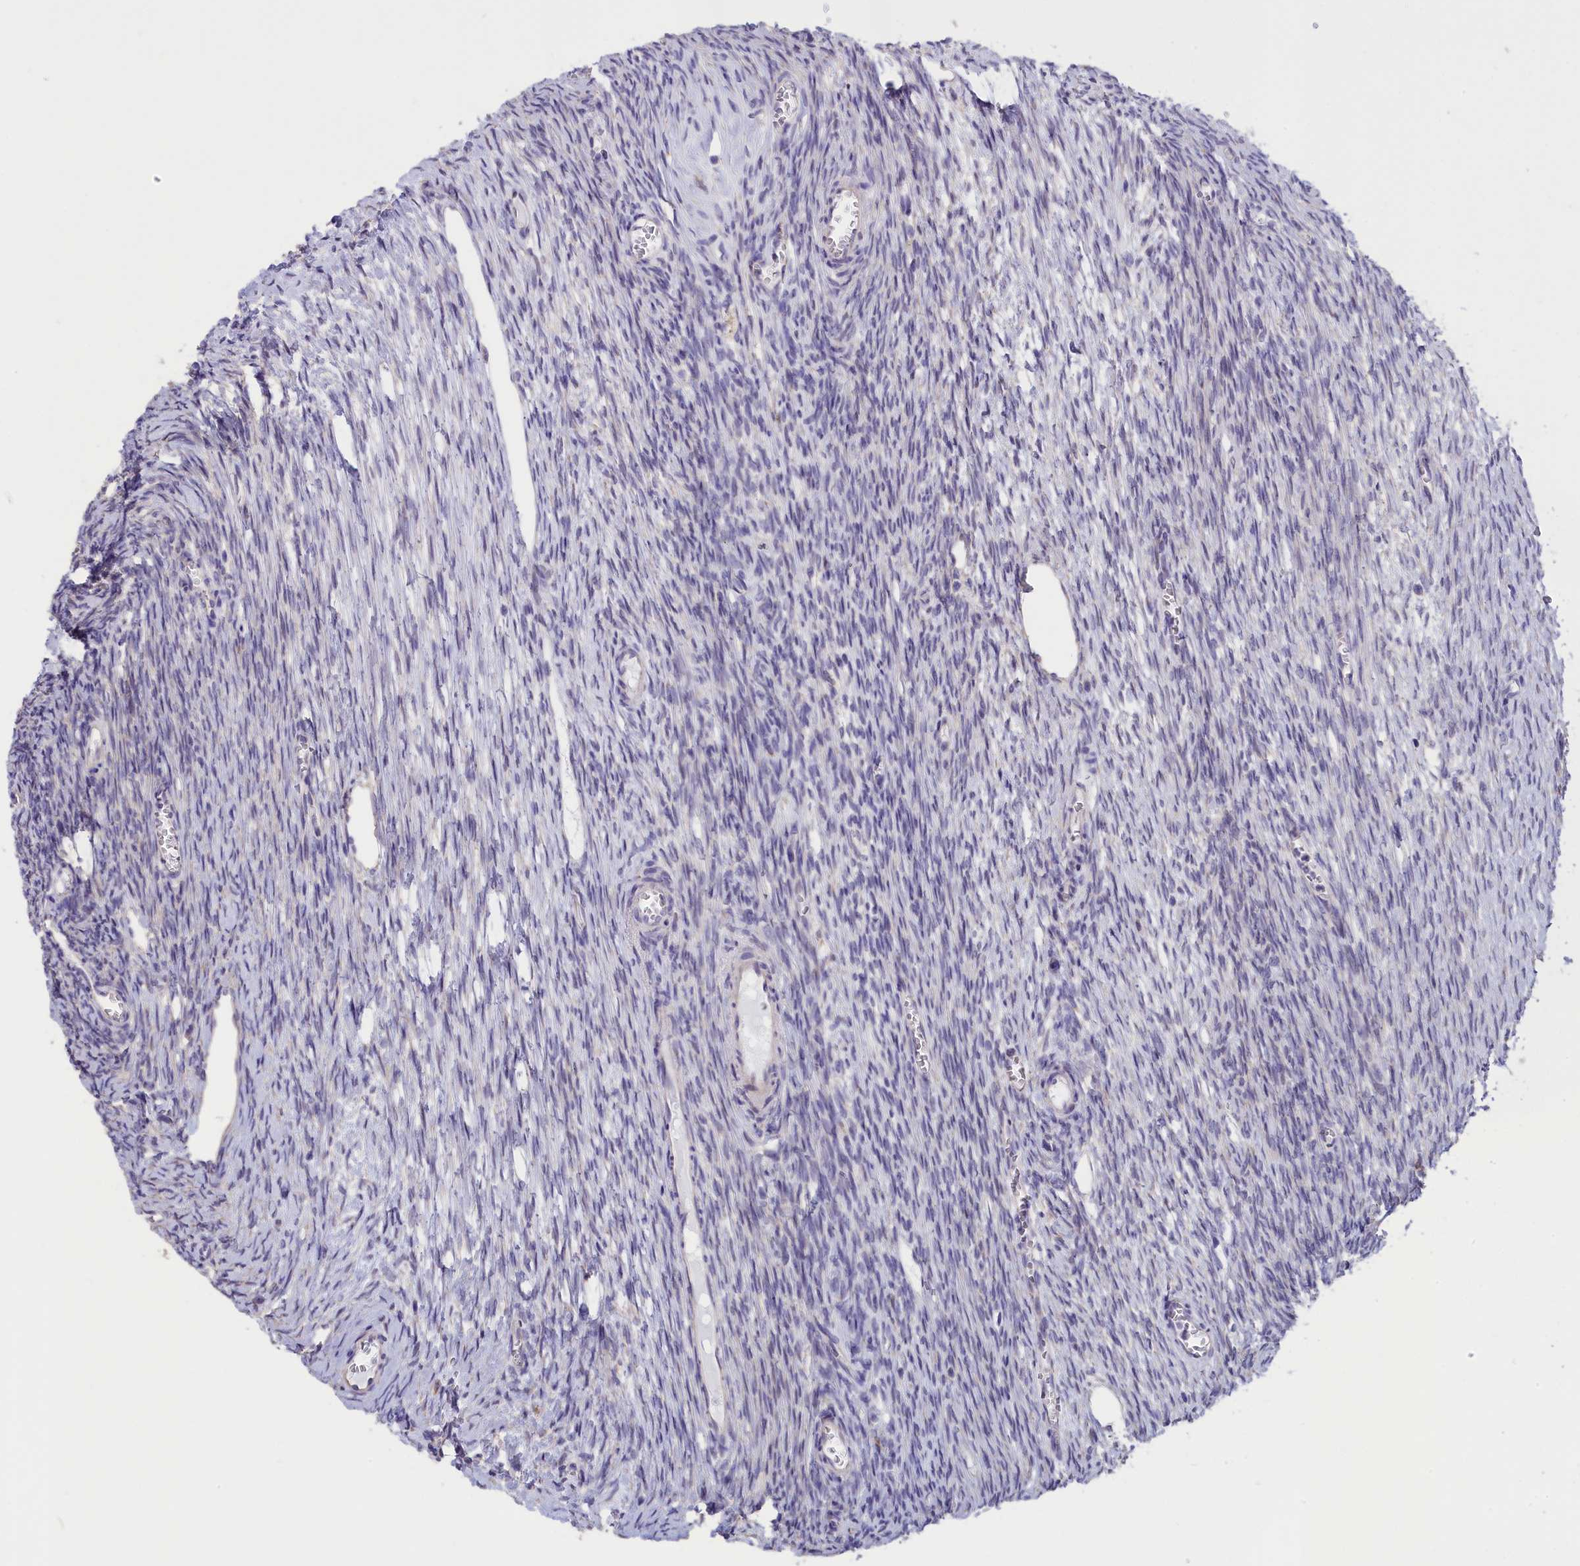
{"staining": {"intensity": "negative", "quantity": "none", "location": "none"}, "tissue": "ovary", "cell_type": "Ovarian stroma cells", "image_type": "normal", "snomed": [{"axis": "morphology", "description": "Normal tissue, NOS"}, {"axis": "topography", "description": "Ovary"}], "caption": "Protein analysis of normal ovary shows no significant expression in ovarian stroma cells.", "gene": "CYP2U1", "patient": {"sex": "female", "age": 44}}